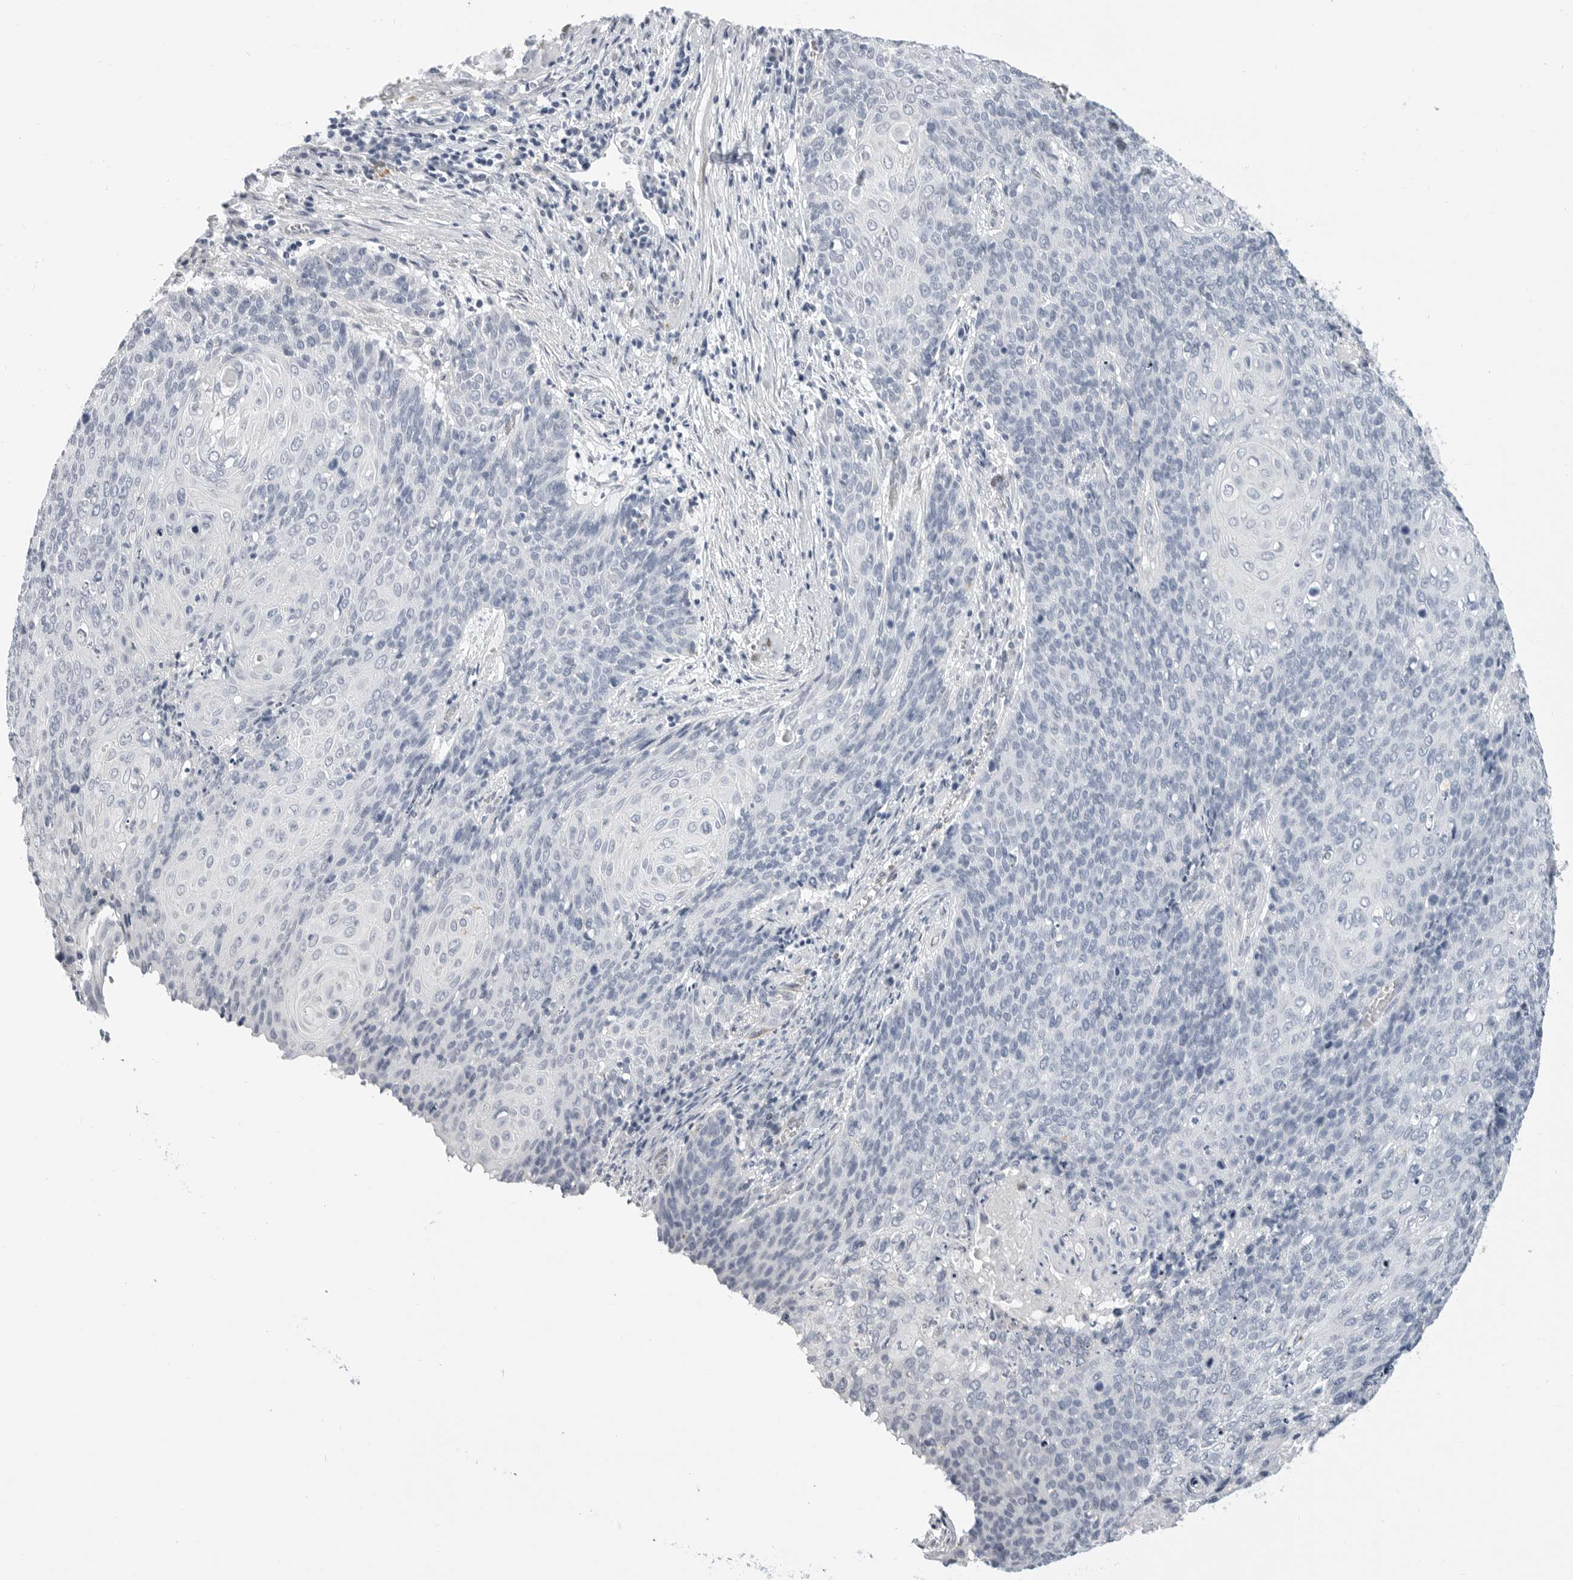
{"staining": {"intensity": "negative", "quantity": "none", "location": "none"}, "tissue": "cervical cancer", "cell_type": "Tumor cells", "image_type": "cancer", "snomed": [{"axis": "morphology", "description": "Squamous cell carcinoma, NOS"}, {"axis": "topography", "description": "Cervix"}], "caption": "Tumor cells are negative for brown protein staining in cervical cancer.", "gene": "PLN", "patient": {"sex": "female", "age": 39}}